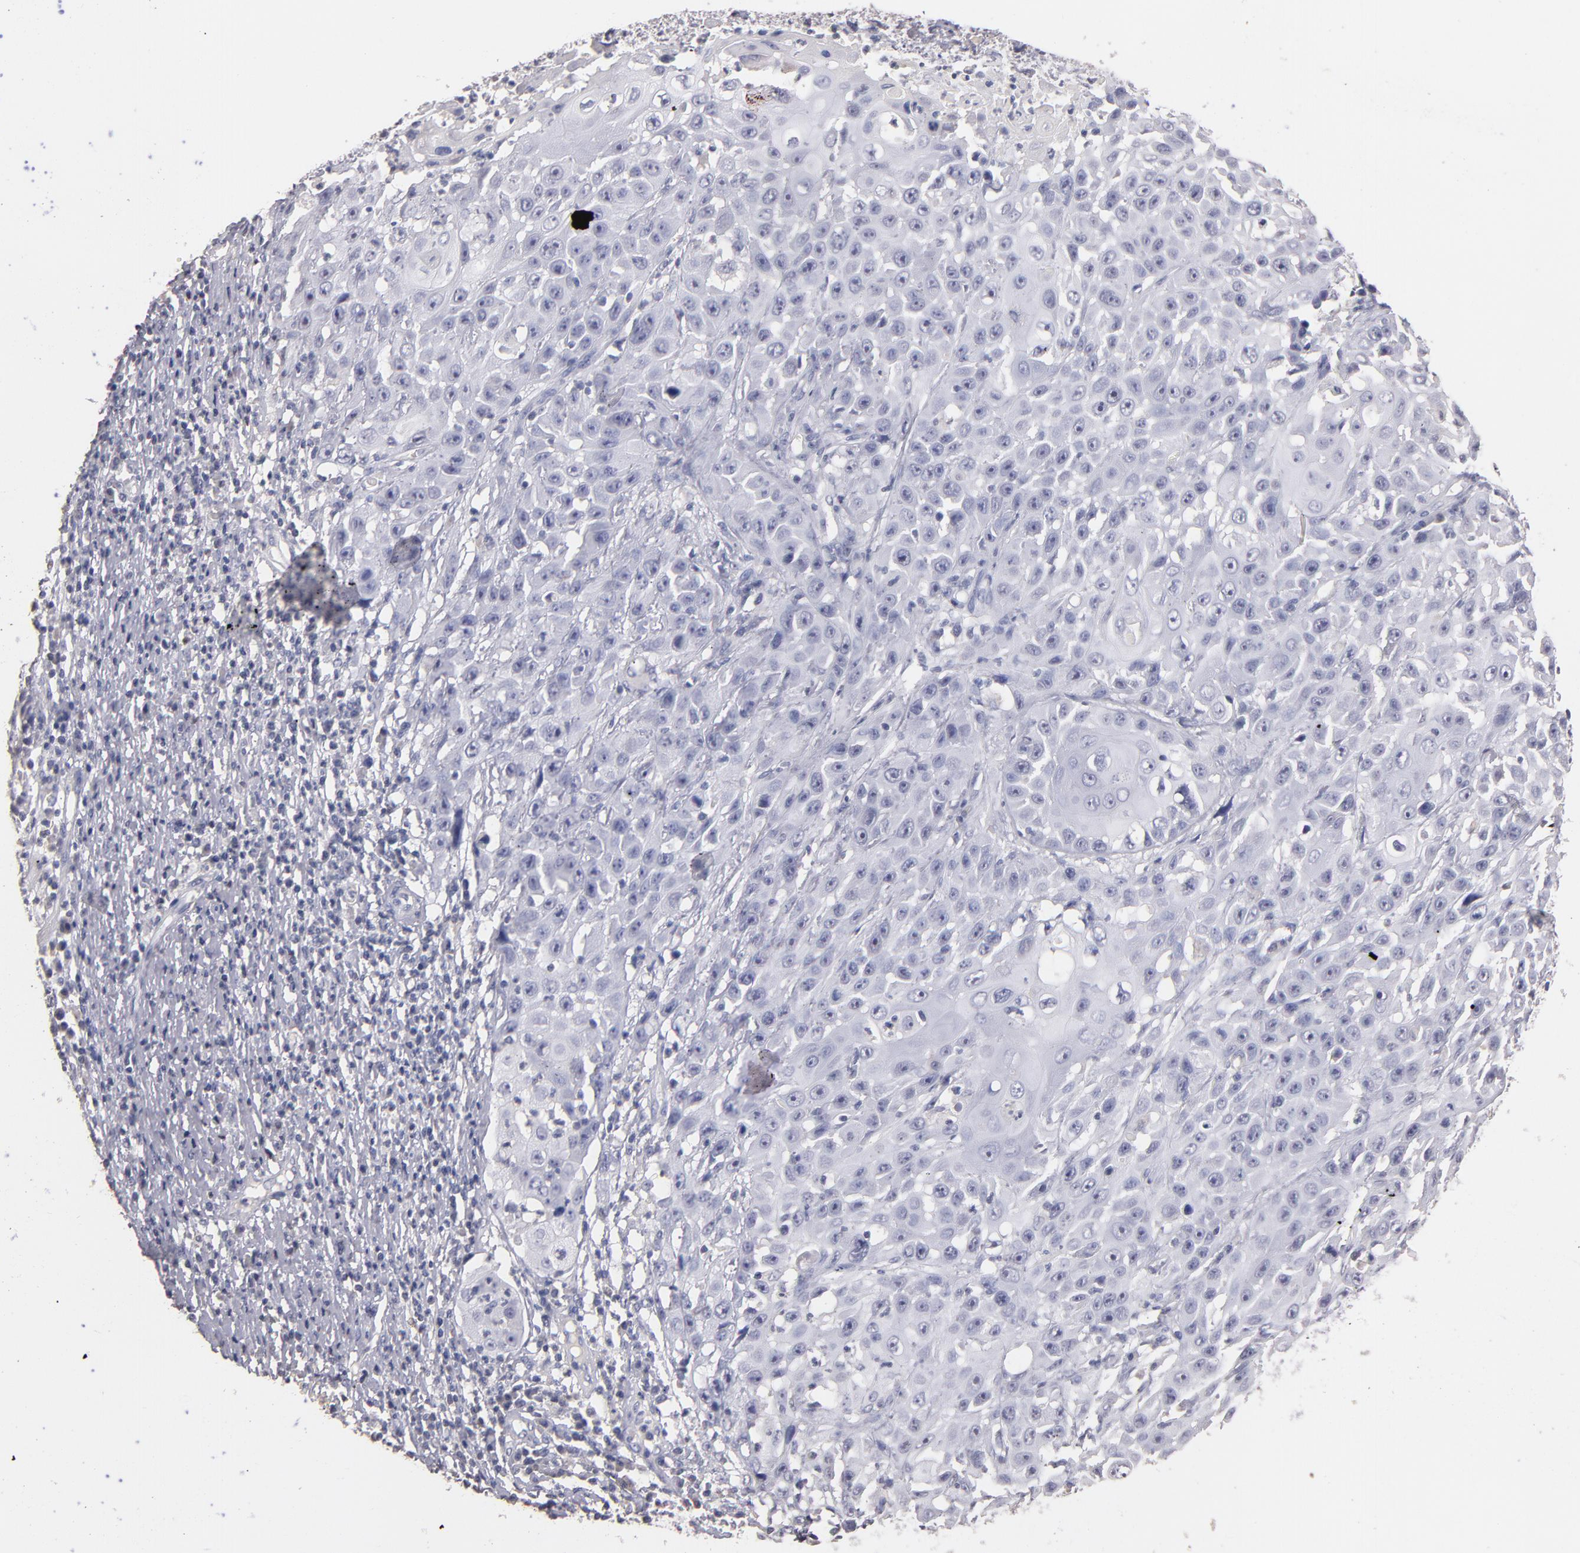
{"staining": {"intensity": "negative", "quantity": "none", "location": "none"}, "tissue": "cervical cancer", "cell_type": "Tumor cells", "image_type": "cancer", "snomed": [{"axis": "morphology", "description": "Squamous cell carcinoma, NOS"}, {"axis": "topography", "description": "Cervix"}], "caption": "The image demonstrates no significant expression in tumor cells of cervical cancer (squamous cell carcinoma).", "gene": "SOX10", "patient": {"sex": "female", "age": 39}}